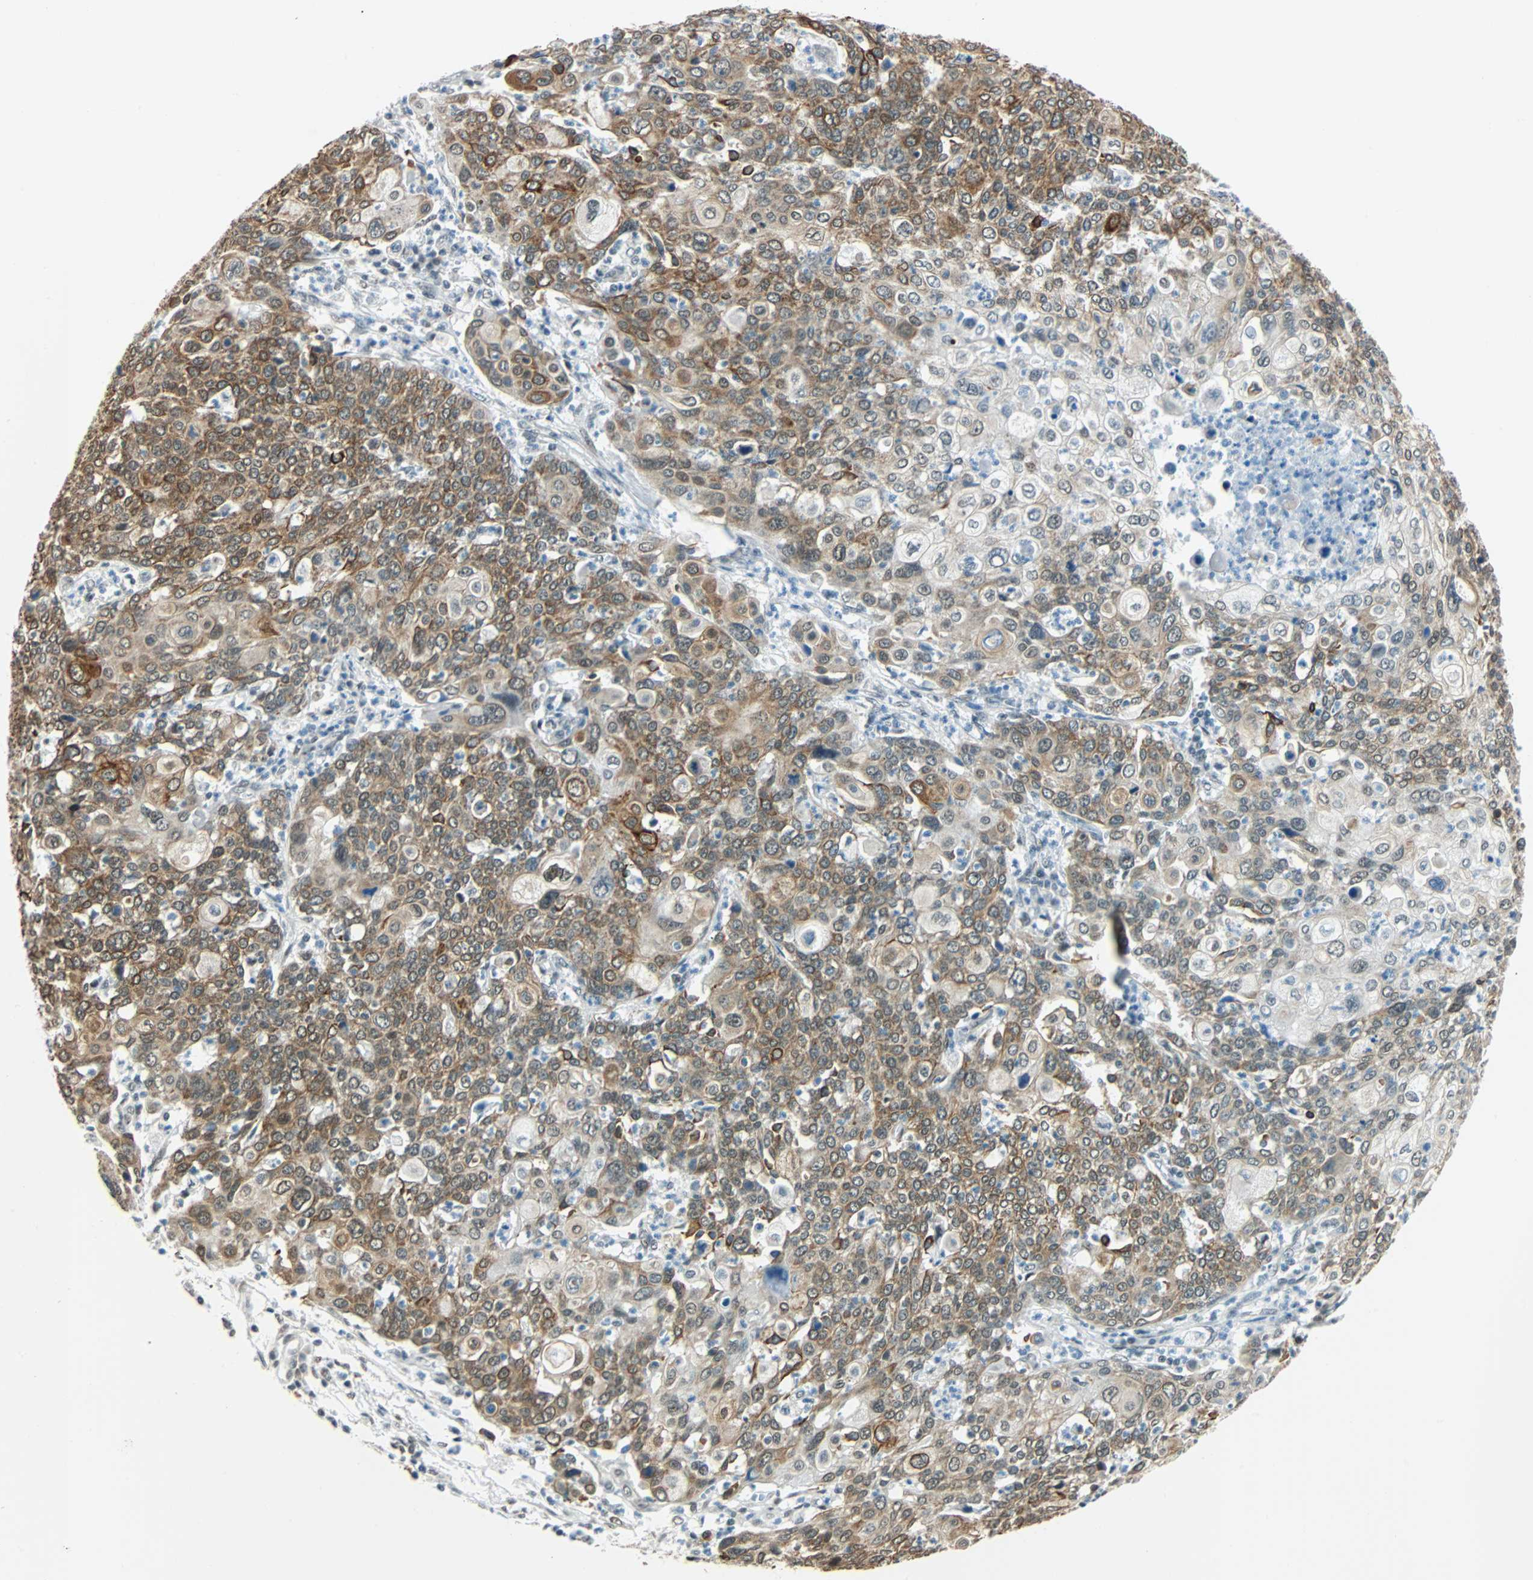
{"staining": {"intensity": "moderate", "quantity": ">75%", "location": "cytoplasmic/membranous"}, "tissue": "cervical cancer", "cell_type": "Tumor cells", "image_type": "cancer", "snomed": [{"axis": "morphology", "description": "Squamous cell carcinoma, NOS"}, {"axis": "topography", "description": "Cervix"}], "caption": "Squamous cell carcinoma (cervical) stained with a protein marker exhibits moderate staining in tumor cells.", "gene": "NELFE", "patient": {"sex": "female", "age": 40}}